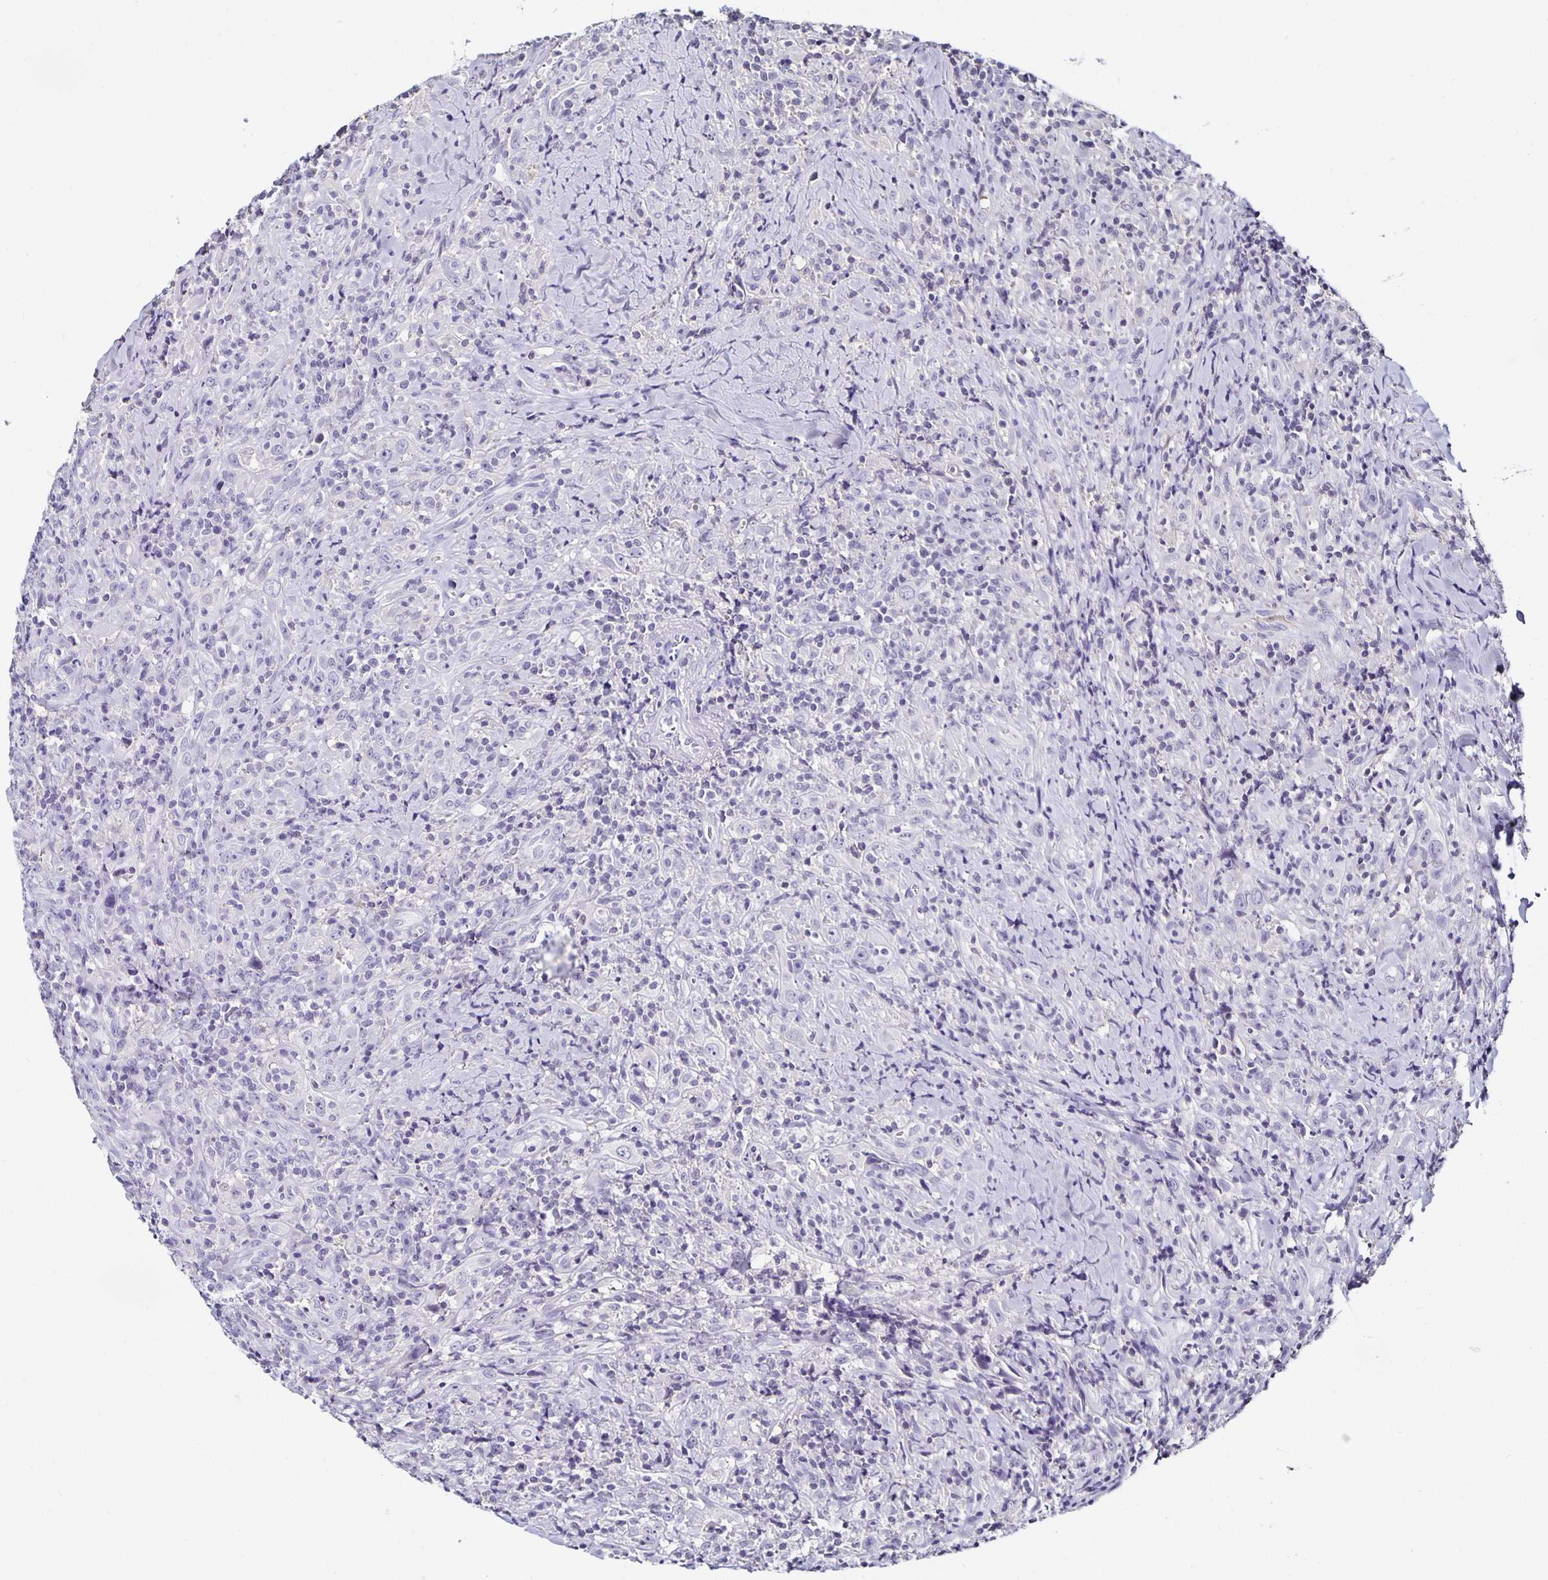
{"staining": {"intensity": "negative", "quantity": "none", "location": "none"}, "tissue": "head and neck cancer", "cell_type": "Tumor cells", "image_type": "cancer", "snomed": [{"axis": "morphology", "description": "Squamous cell carcinoma, NOS"}, {"axis": "topography", "description": "Head-Neck"}], "caption": "Tumor cells show no significant protein positivity in squamous cell carcinoma (head and neck).", "gene": "TTR", "patient": {"sex": "female", "age": 95}}